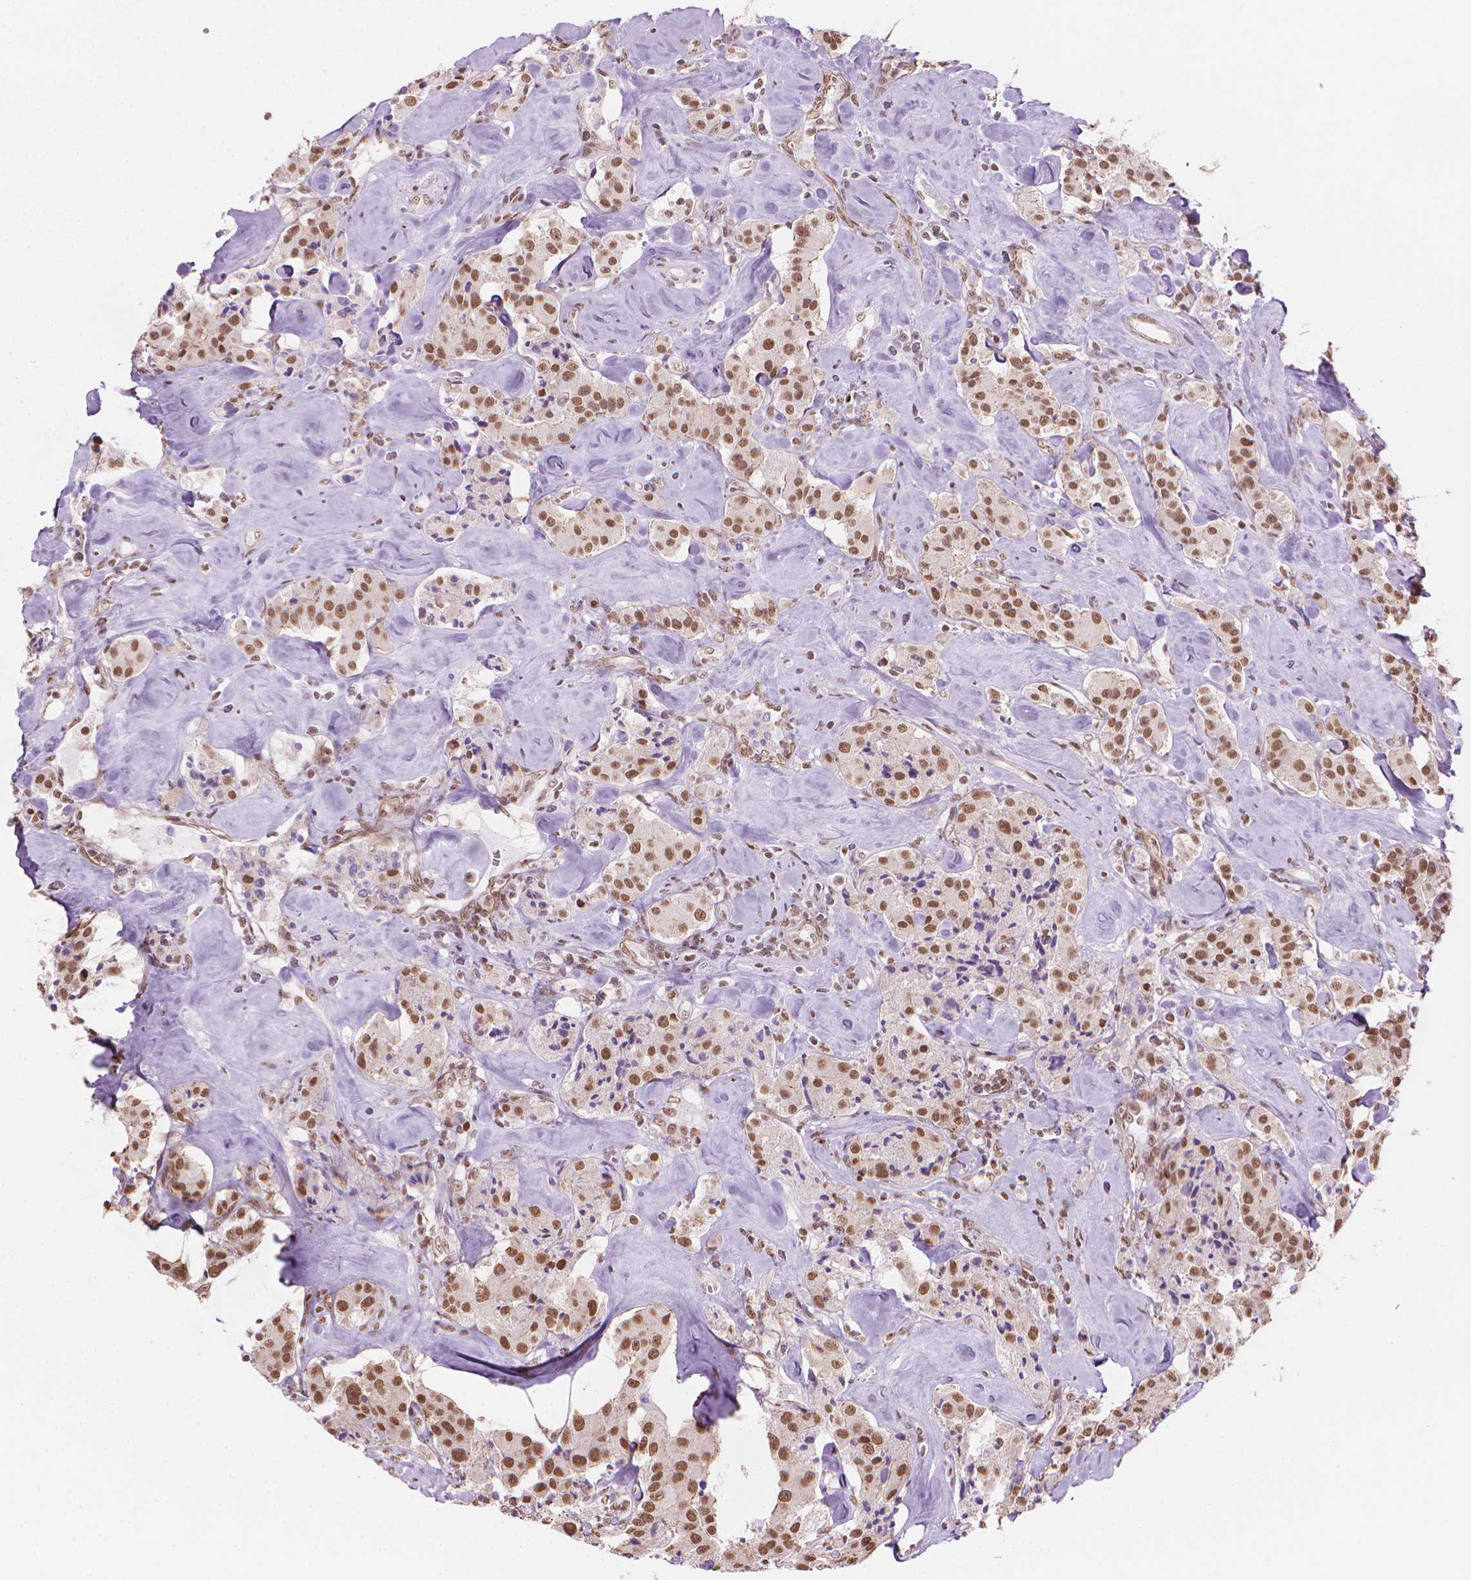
{"staining": {"intensity": "moderate", "quantity": ">75%", "location": "nuclear"}, "tissue": "carcinoid", "cell_type": "Tumor cells", "image_type": "cancer", "snomed": [{"axis": "morphology", "description": "Carcinoid, malignant, NOS"}, {"axis": "topography", "description": "Pancreas"}], "caption": "IHC histopathology image of carcinoid (malignant) stained for a protein (brown), which displays medium levels of moderate nuclear staining in approximately >75% of tumor cells.", "gene": "HOXD4", "patient": {"sex": "male", "age": 41}}